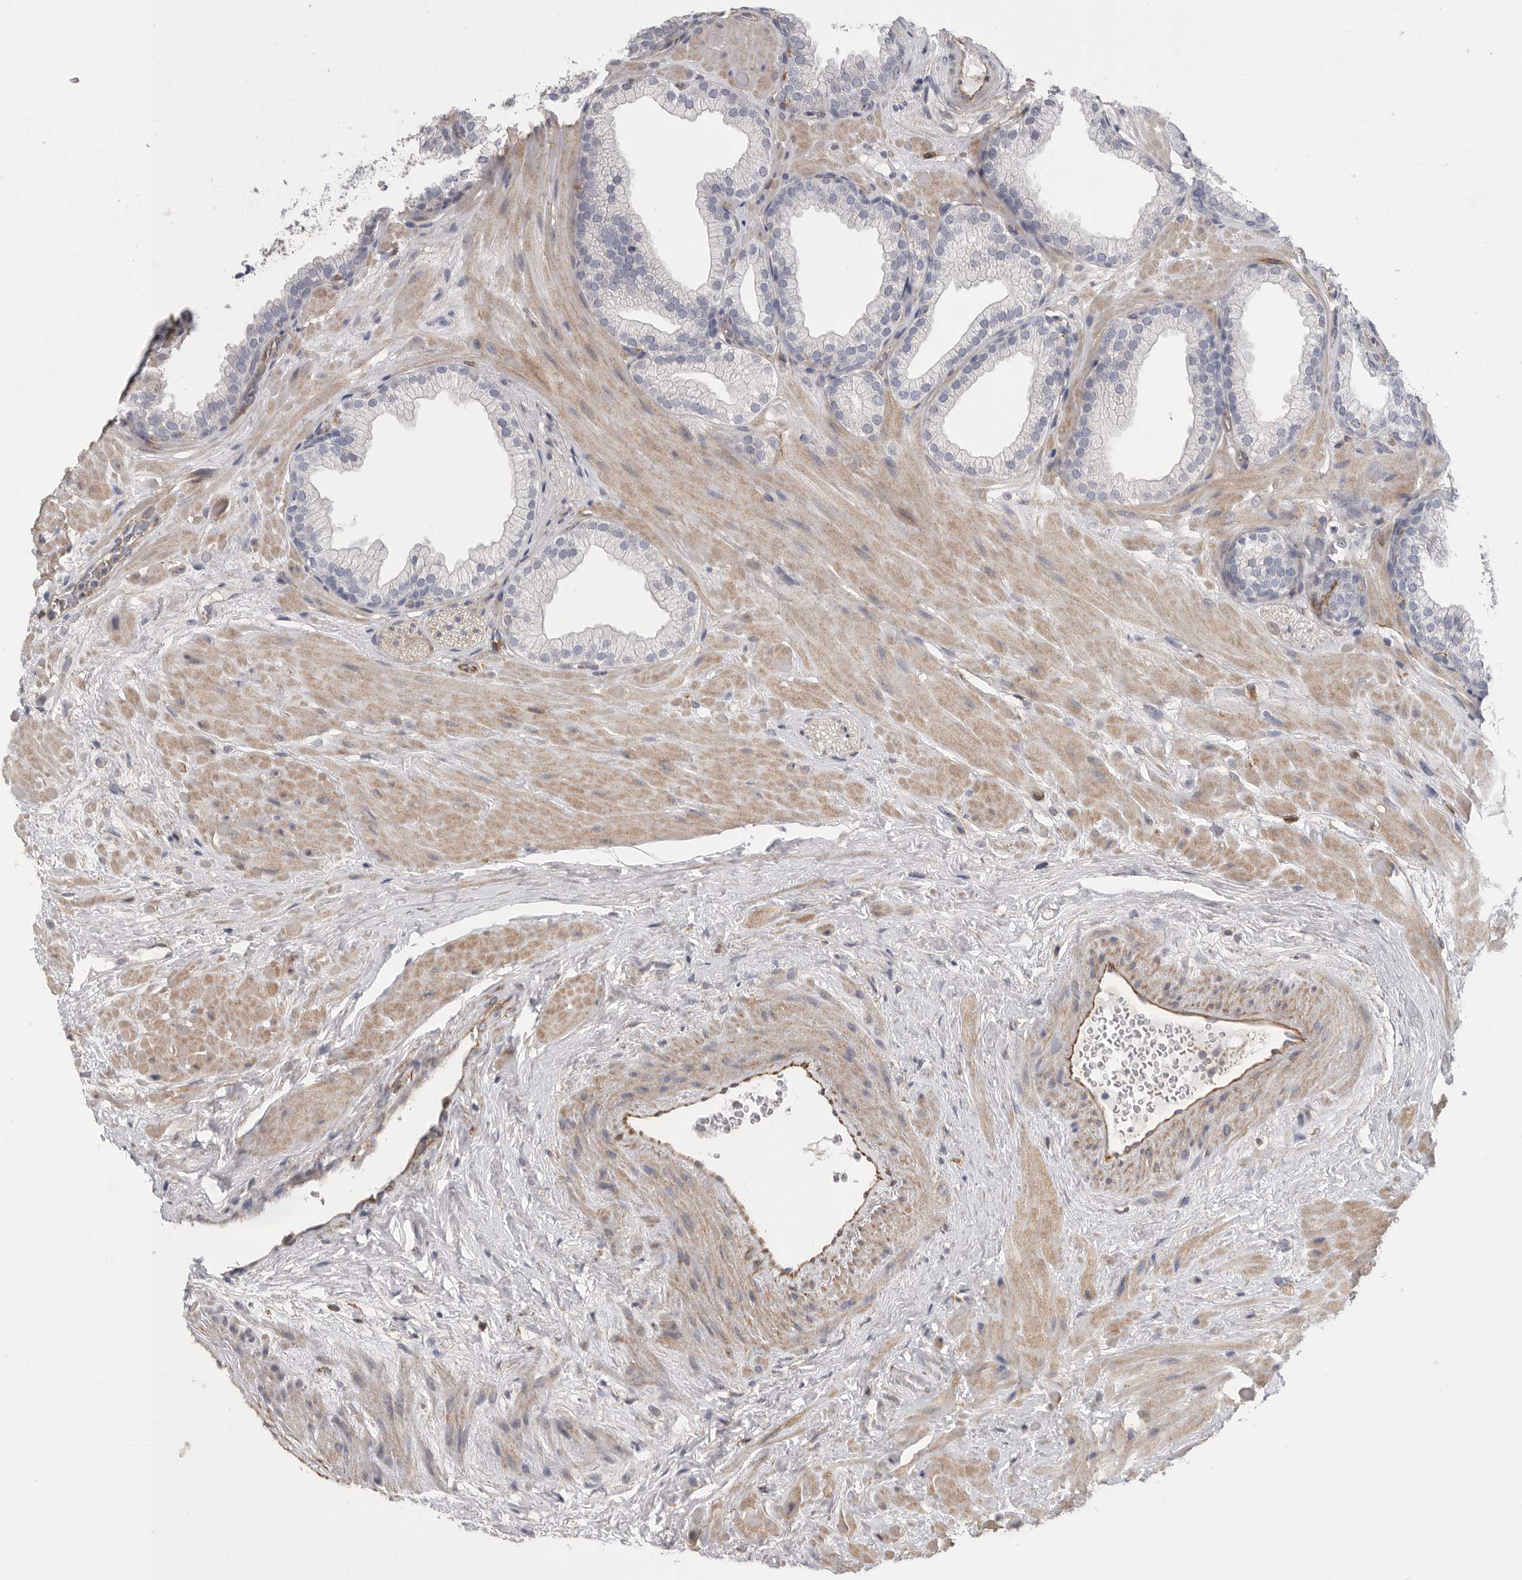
{"staining": {"intensity": "negative", "quantity": "none", "location": "none"}, "tissue": "prostate", "cell_type": "Glandular cells", "image_type": "normal", "snomed": [{"axis": "morphology", "description": "Normal tissue, NOS"}, {"axis": "morphology", "description": "Urothelial carcinoma, Low grade"}, {"axis": "topography", "description": "Urinary bladder"}, {"axis": "topography", "description": "Prostate"}], "caption": "The image displays no staining of glandular cells in benign prostate.", "gene": "SIGLEC10", "patient": {"sex": "male", "age": 60}}